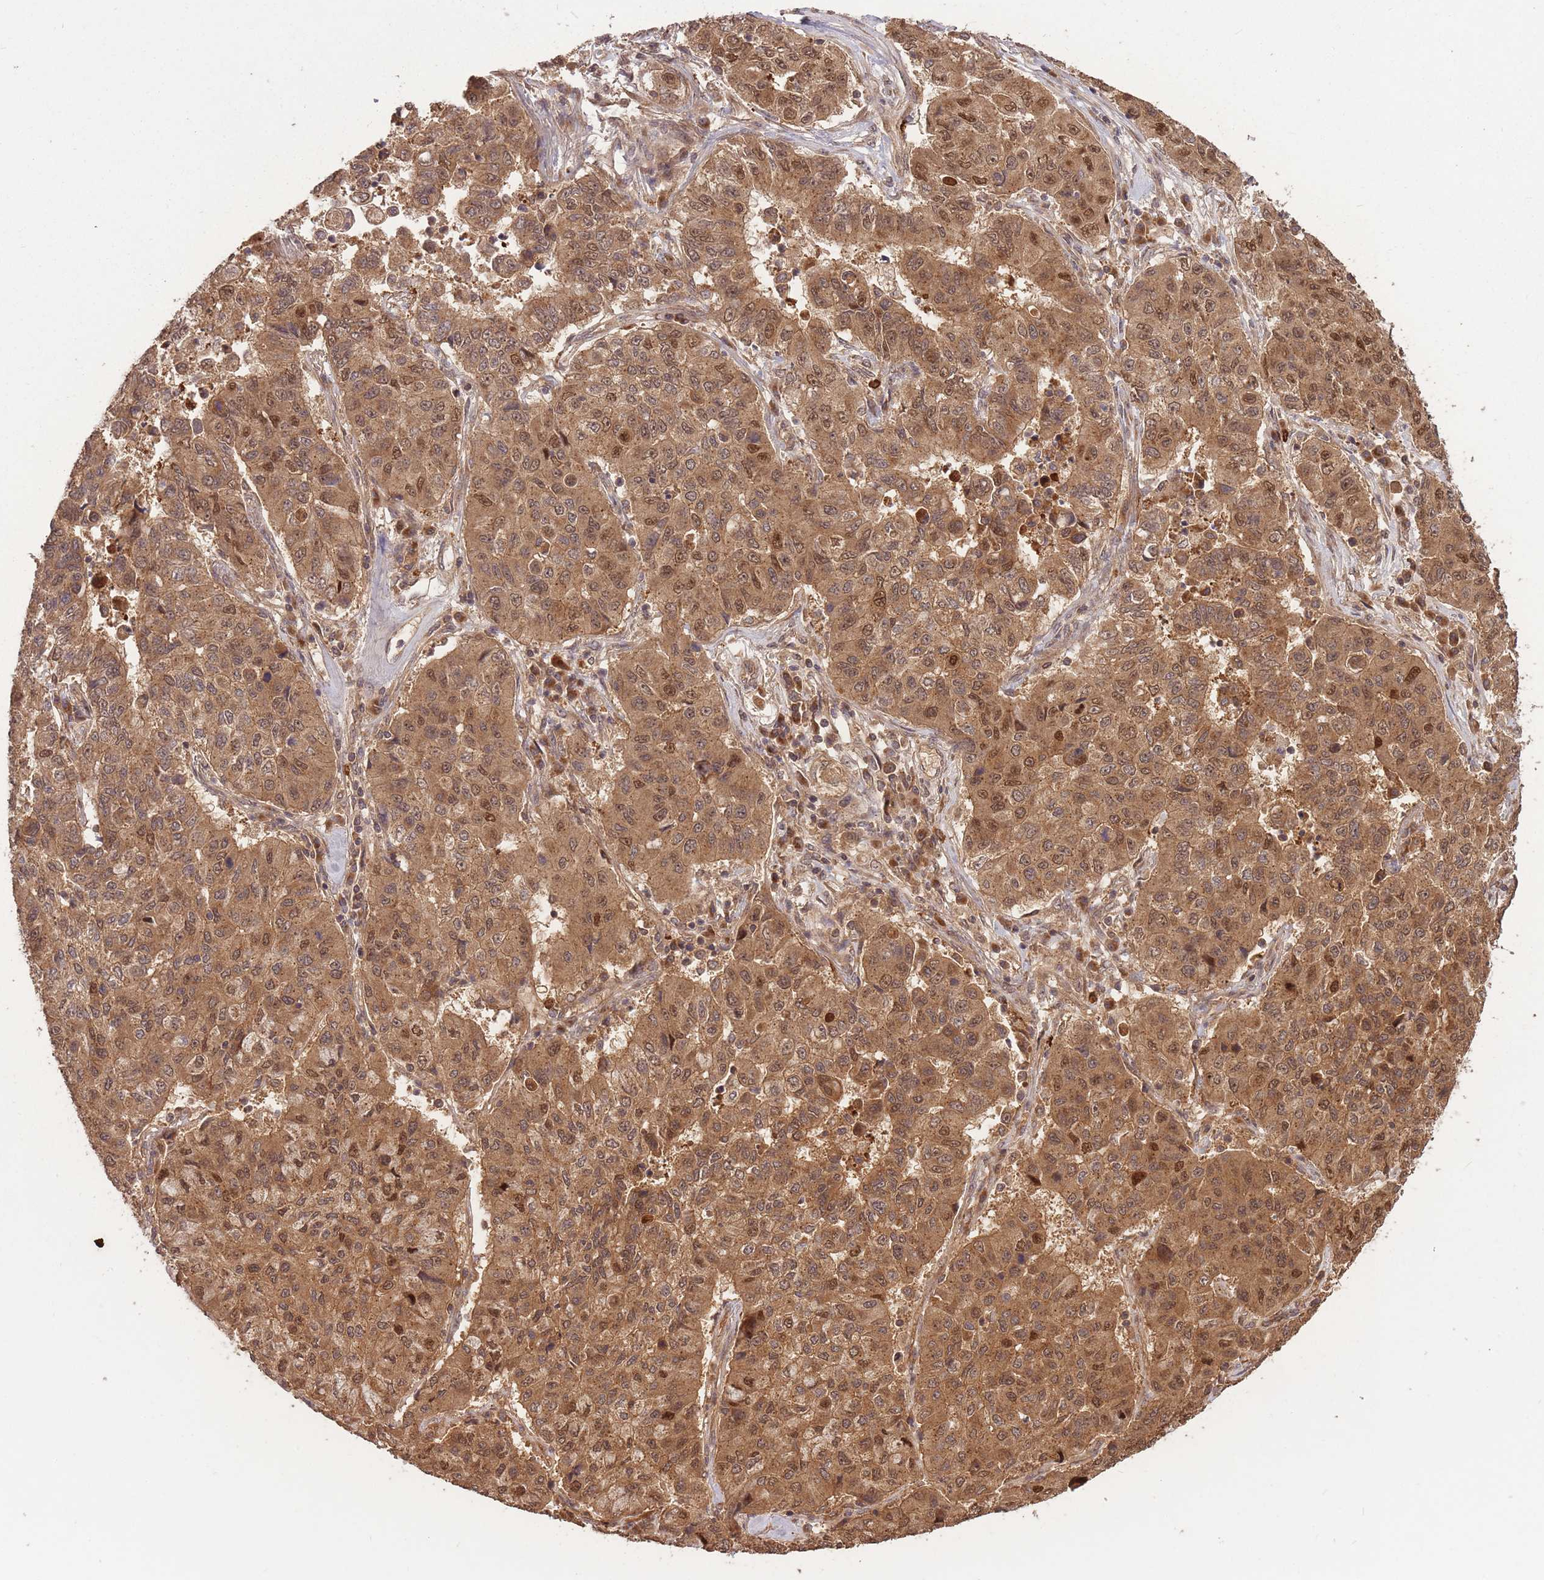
{"staining": {"intensity": "moderate", "quantity": ">75%", "location": "cytoplasmic/membranous,nuclear"}, "tissue": "lung cancer", "cell_type": "Tumor cells", "image_type": "cancer", "snomed": [{"axis": "morphology", "description": "Squamous cell carcinoma, NOS"}, {"axis": "topography", "description": "Lung"}], "caption": "A medium amount of moderate cytoplasmic/membranous and nuclear positivity is identified in about >75% of tumor cells in lung cancer tissue.", "gene": "ERBB3", "patient": {"sex": "male", "age": 74}}